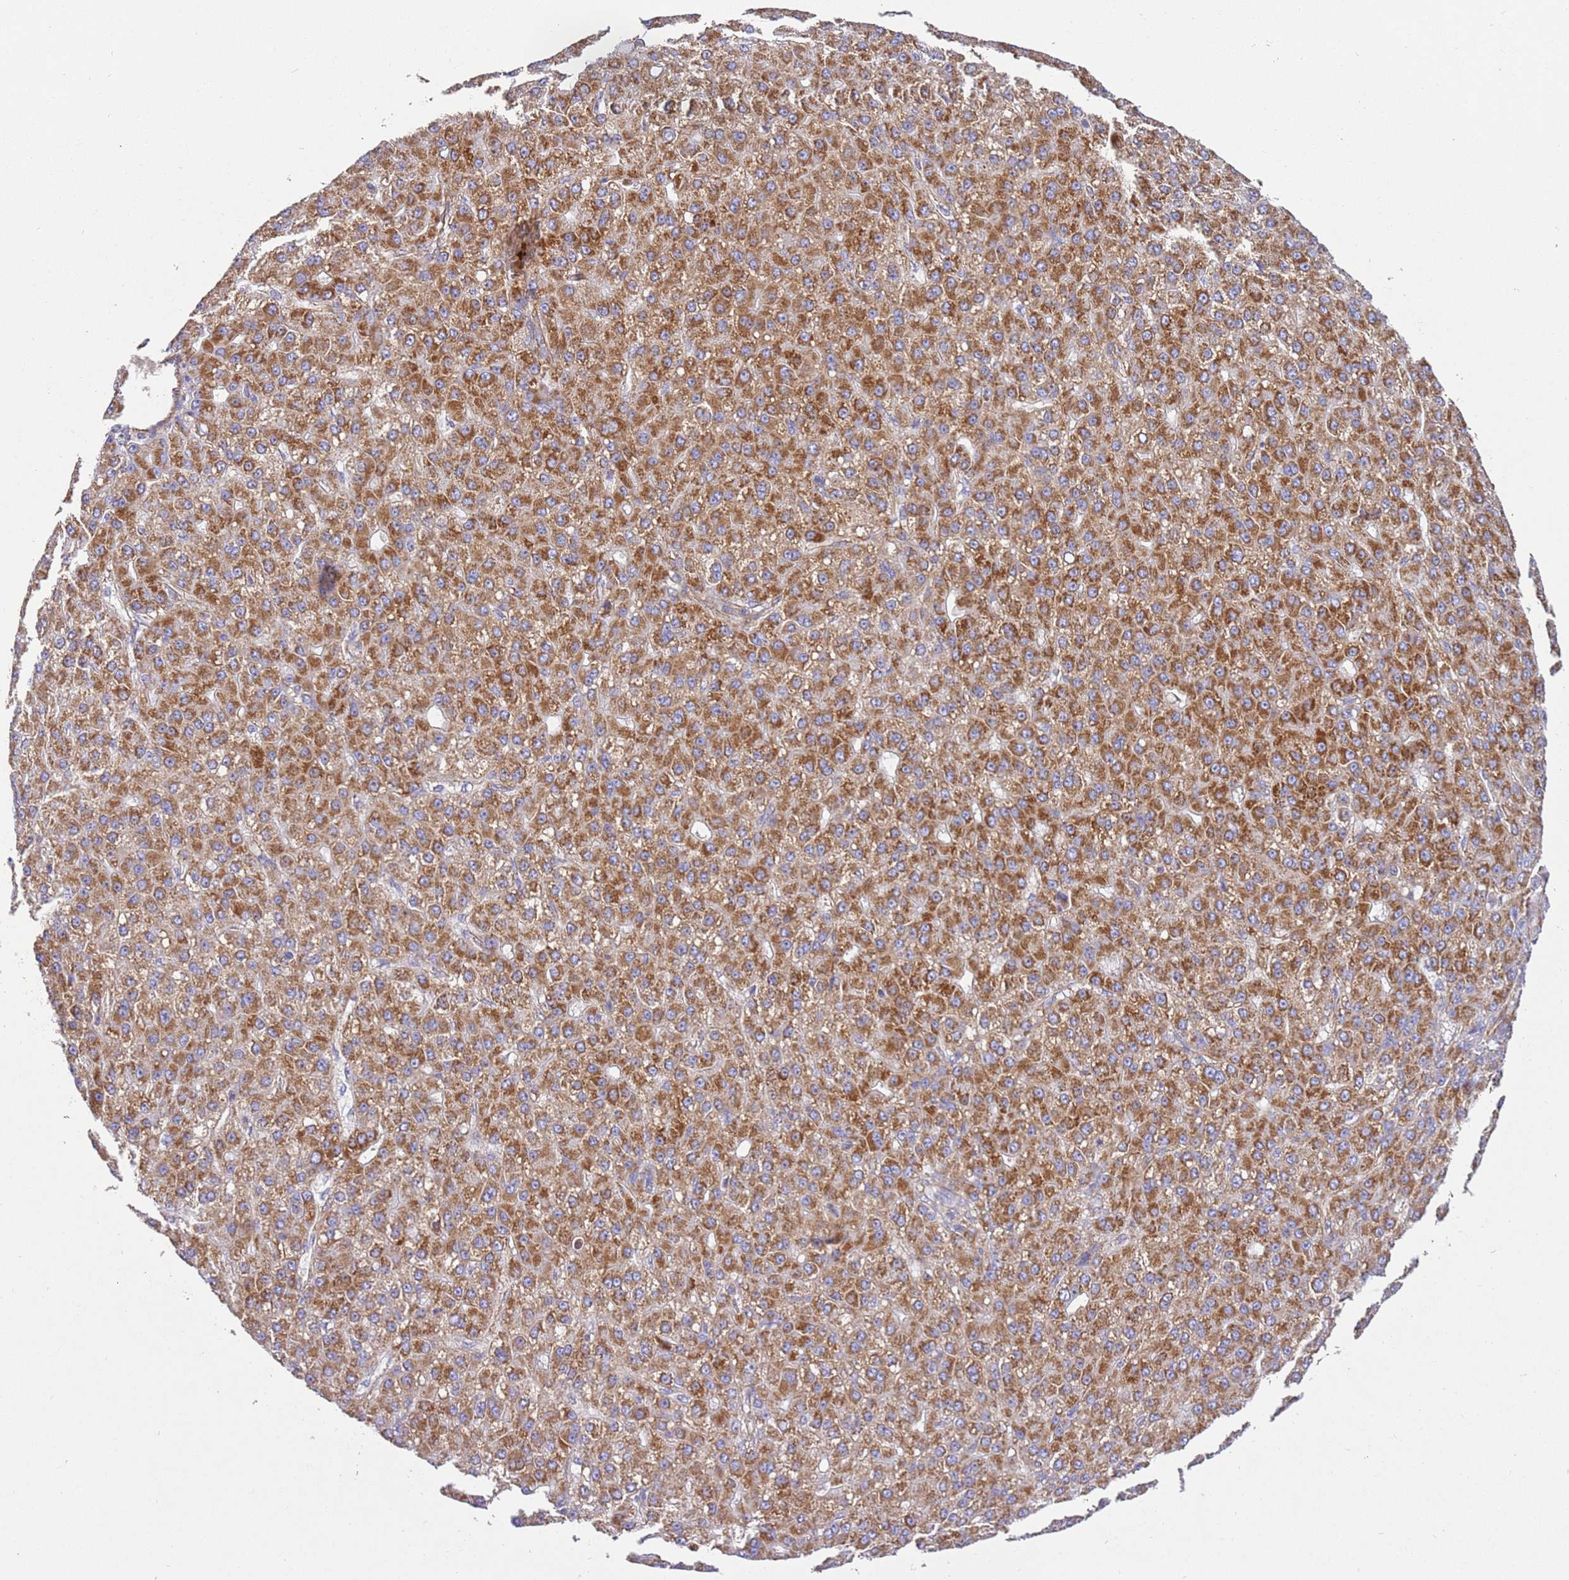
{"staining": {"intensity": "moderate", "quantity": ">75%", "location": "cytoplasmic/membranous"}, "tissue": "liver cancer", "cell_type": "Tumor cells", "image_type": "cancer", "snomed": [{"axis": "morphology", "description": "Carcinoma, Hepatocellular, NOS"}, {"axis": "topography", "description": "Liver"}], "caption": "IHC (DAB) staining of liver cancer (hepatocellular carcinoma) reveals moderate cytoplasmic/membranous protein staining in approximately >75% of tumor cells. (DAB (3,3'-diaminobenzidine) IHC, brown staining for protein, blue staining for nuclei).", "gene": "MRPL20", "patient": {"sex": "male", "age": 67}}